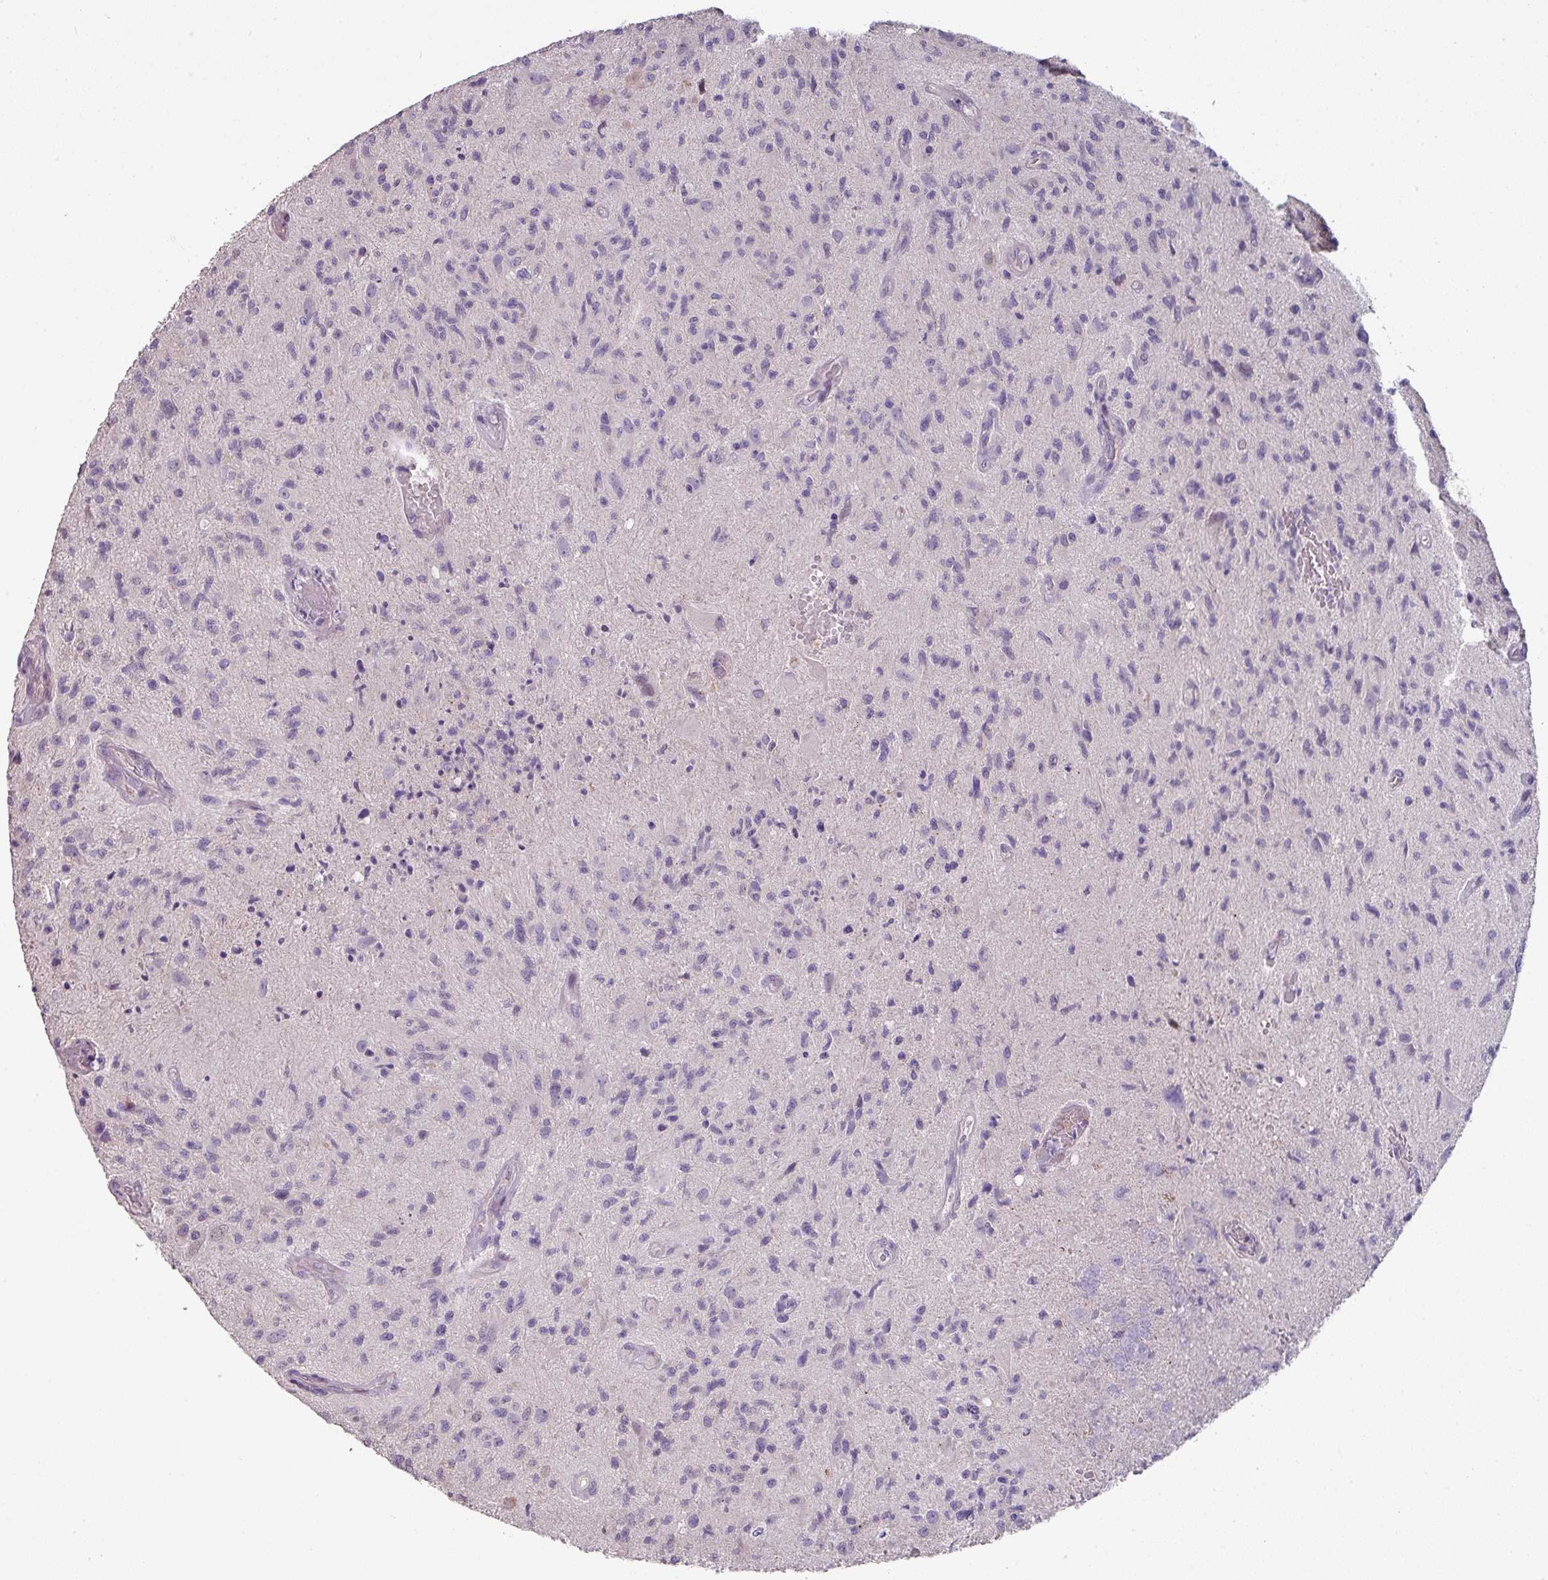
{"staining": {"intensity": "negative", "quantity": "none", "location": "none"}, "tissue": "glioma", "cell_type": "Tumor cells", "image_type": "cancer", "snomed": [{"axis": "morphology", "description": "Glioma, malignant, High grade"}, {"axis": "topography", "description": "Brain"}], "caption": "An image of malignant high-grade glioma stained for a protein exhibits no brown staining in tumor cells. (DAB IHC with hematoxylin counter stain).", "gene": "LRRC9", "patient": {"sex": "male", "age": 67}}